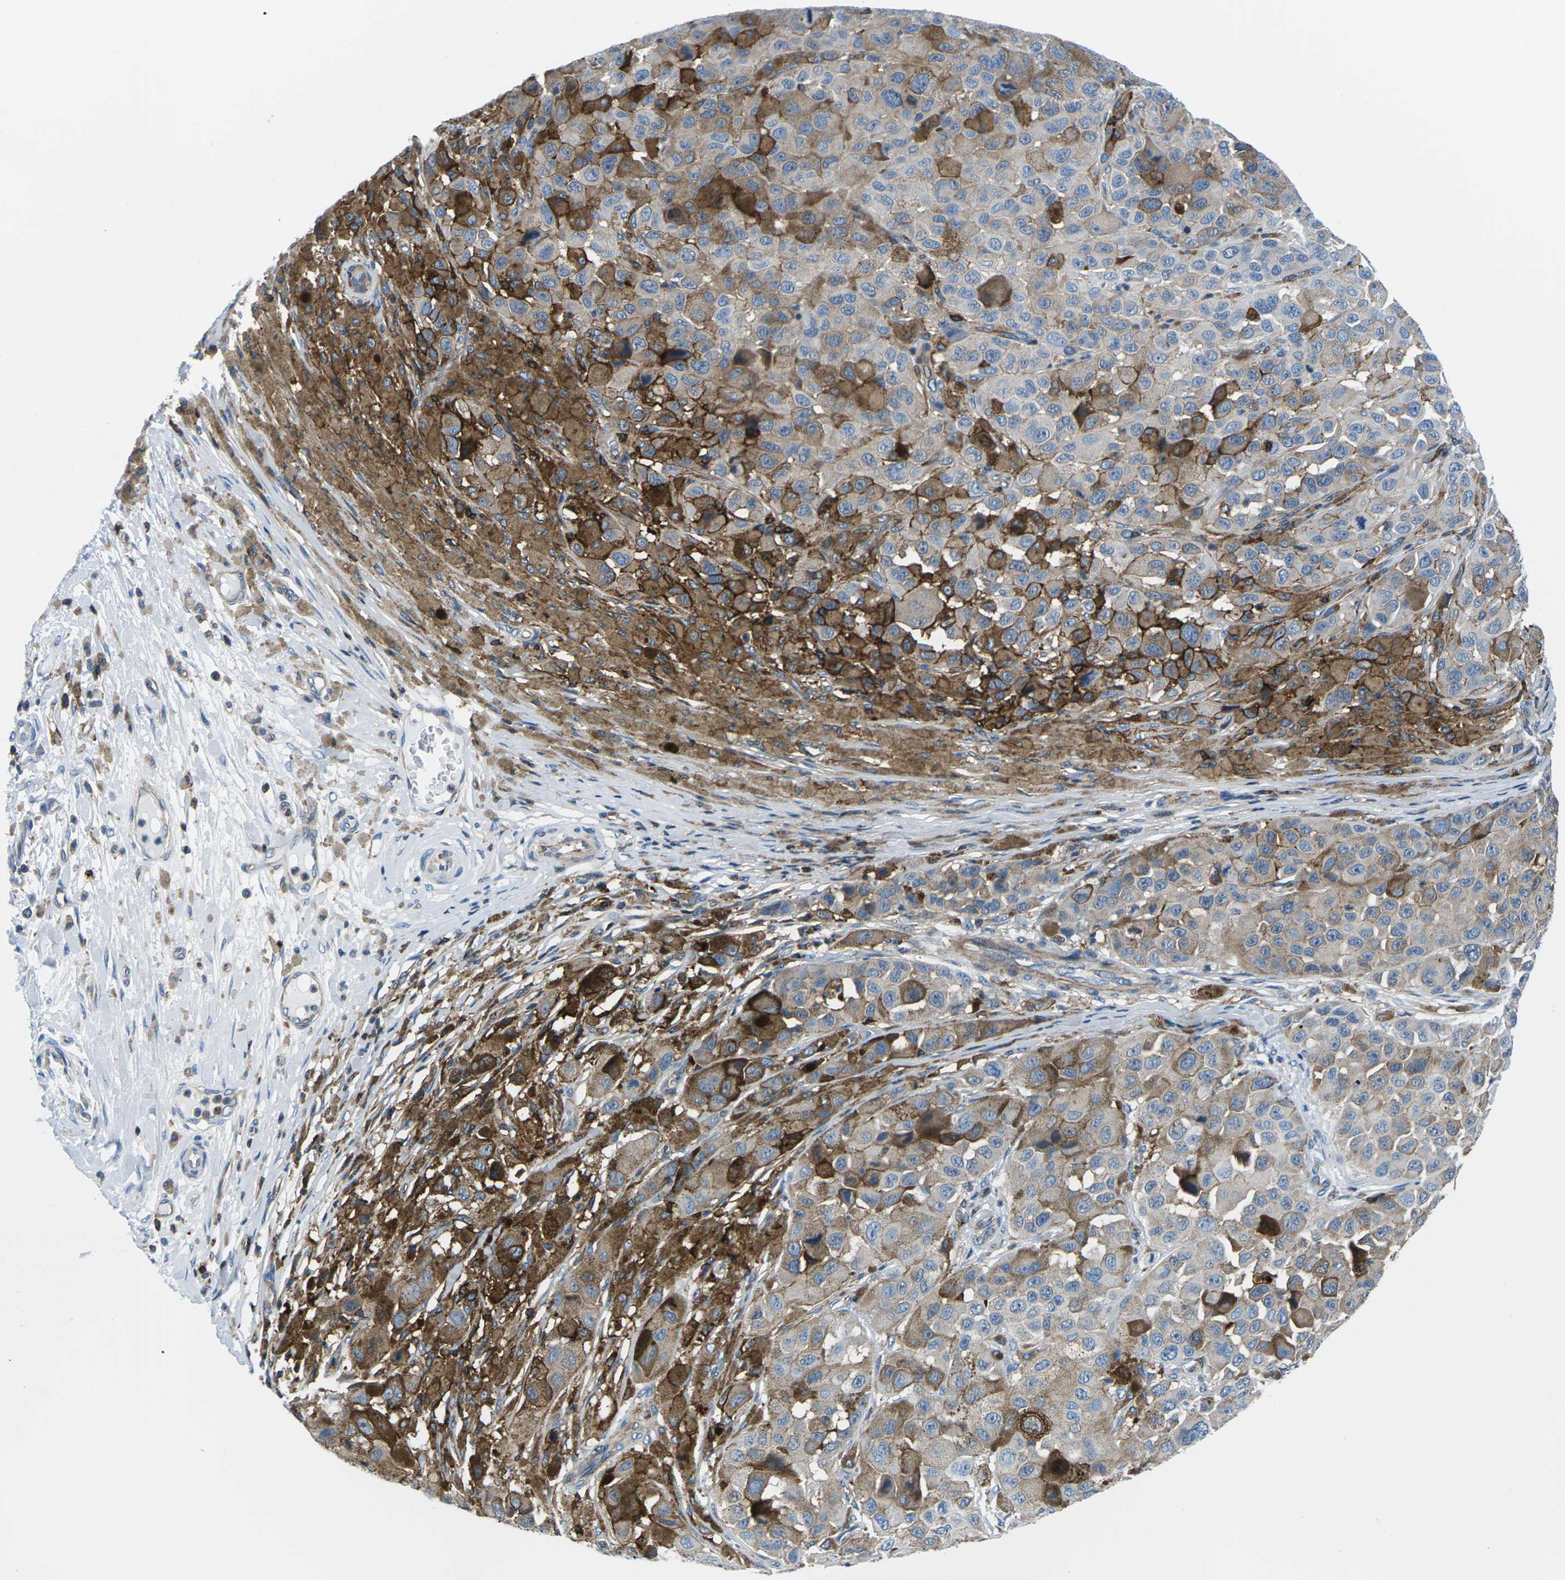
{"staining": {"intensity": "strong", "quantity": "25%-75%", "location": "cytoplasmic/membranous"}, "tissue": "melanoma", "cell_type": "Tumor cells", "image_type": "cancer", "snomed": [{"axis": "morphology", "description": "Malignant melanoma, NOS"}, {"axis": "topography", "description": "Skin"}], "caption": "Strong cytoplasmic/membranous expression is seen in about 25%-75% of tumor cells in melanoma.", "gene": "SOCS4", "patient": {"sex": "male", "age": 96}}